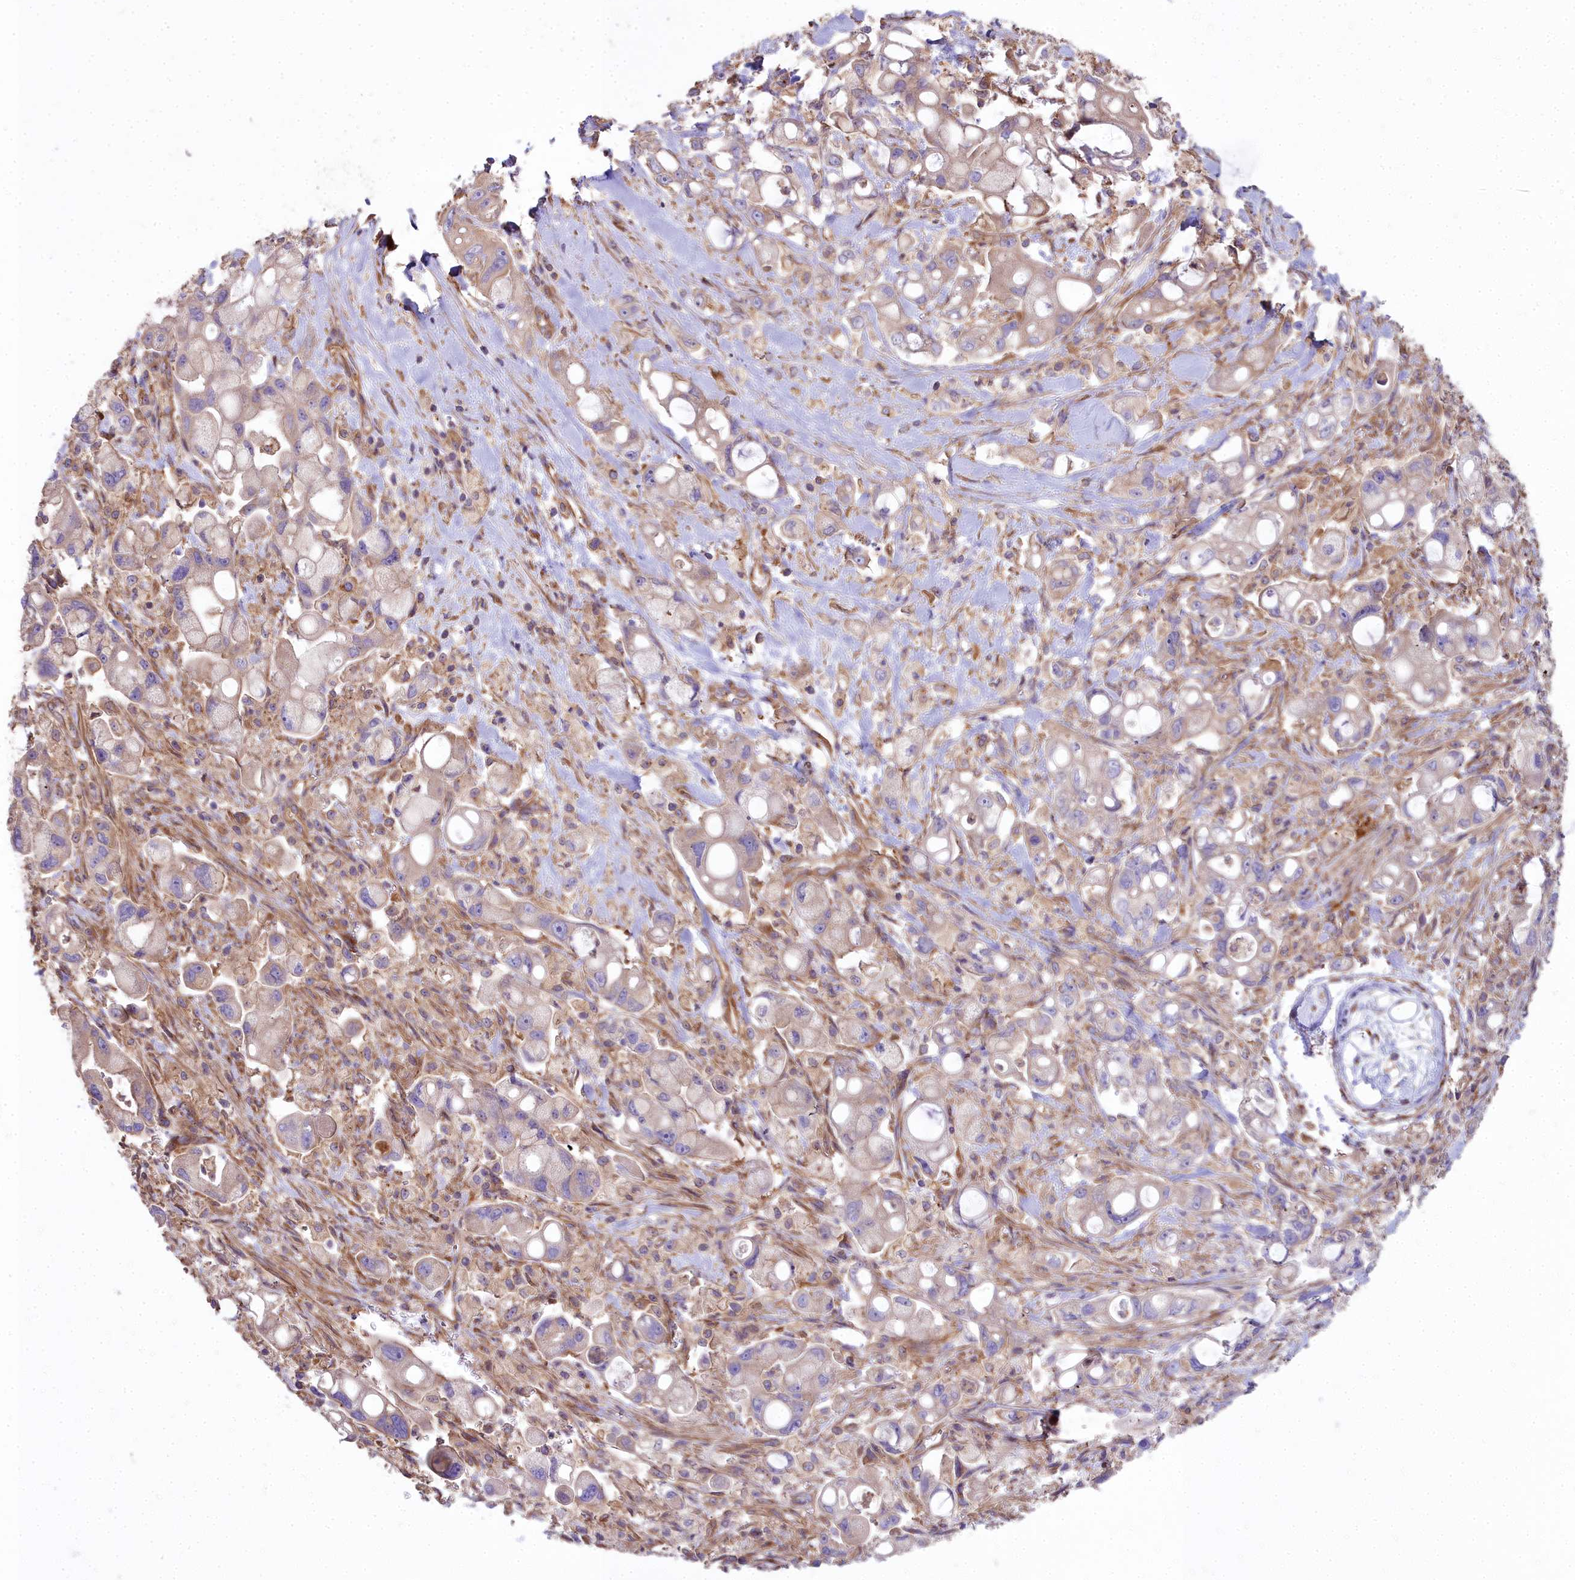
{"staining": {"intensity": "weak", "quantity": "<25%", "location": "cytoplasmic/membranous"}, "tissue": "pancreatic cancer", "cell_type": "Tumor cells", "image_type": "cancer", "snomed": [{"axis": "morphology", "description": "Adenocarcinoma, NOS"}, {"axis": "topography", "description": "Pancreas"}], "caption": "DAB (3,3'-diaminobenzidine) immunohistochemical staining of pancreatic cancer shows no significant staining in tumor cells.", "gene": "DCTN3", "patient": {"sex": "male", "age": 68}}